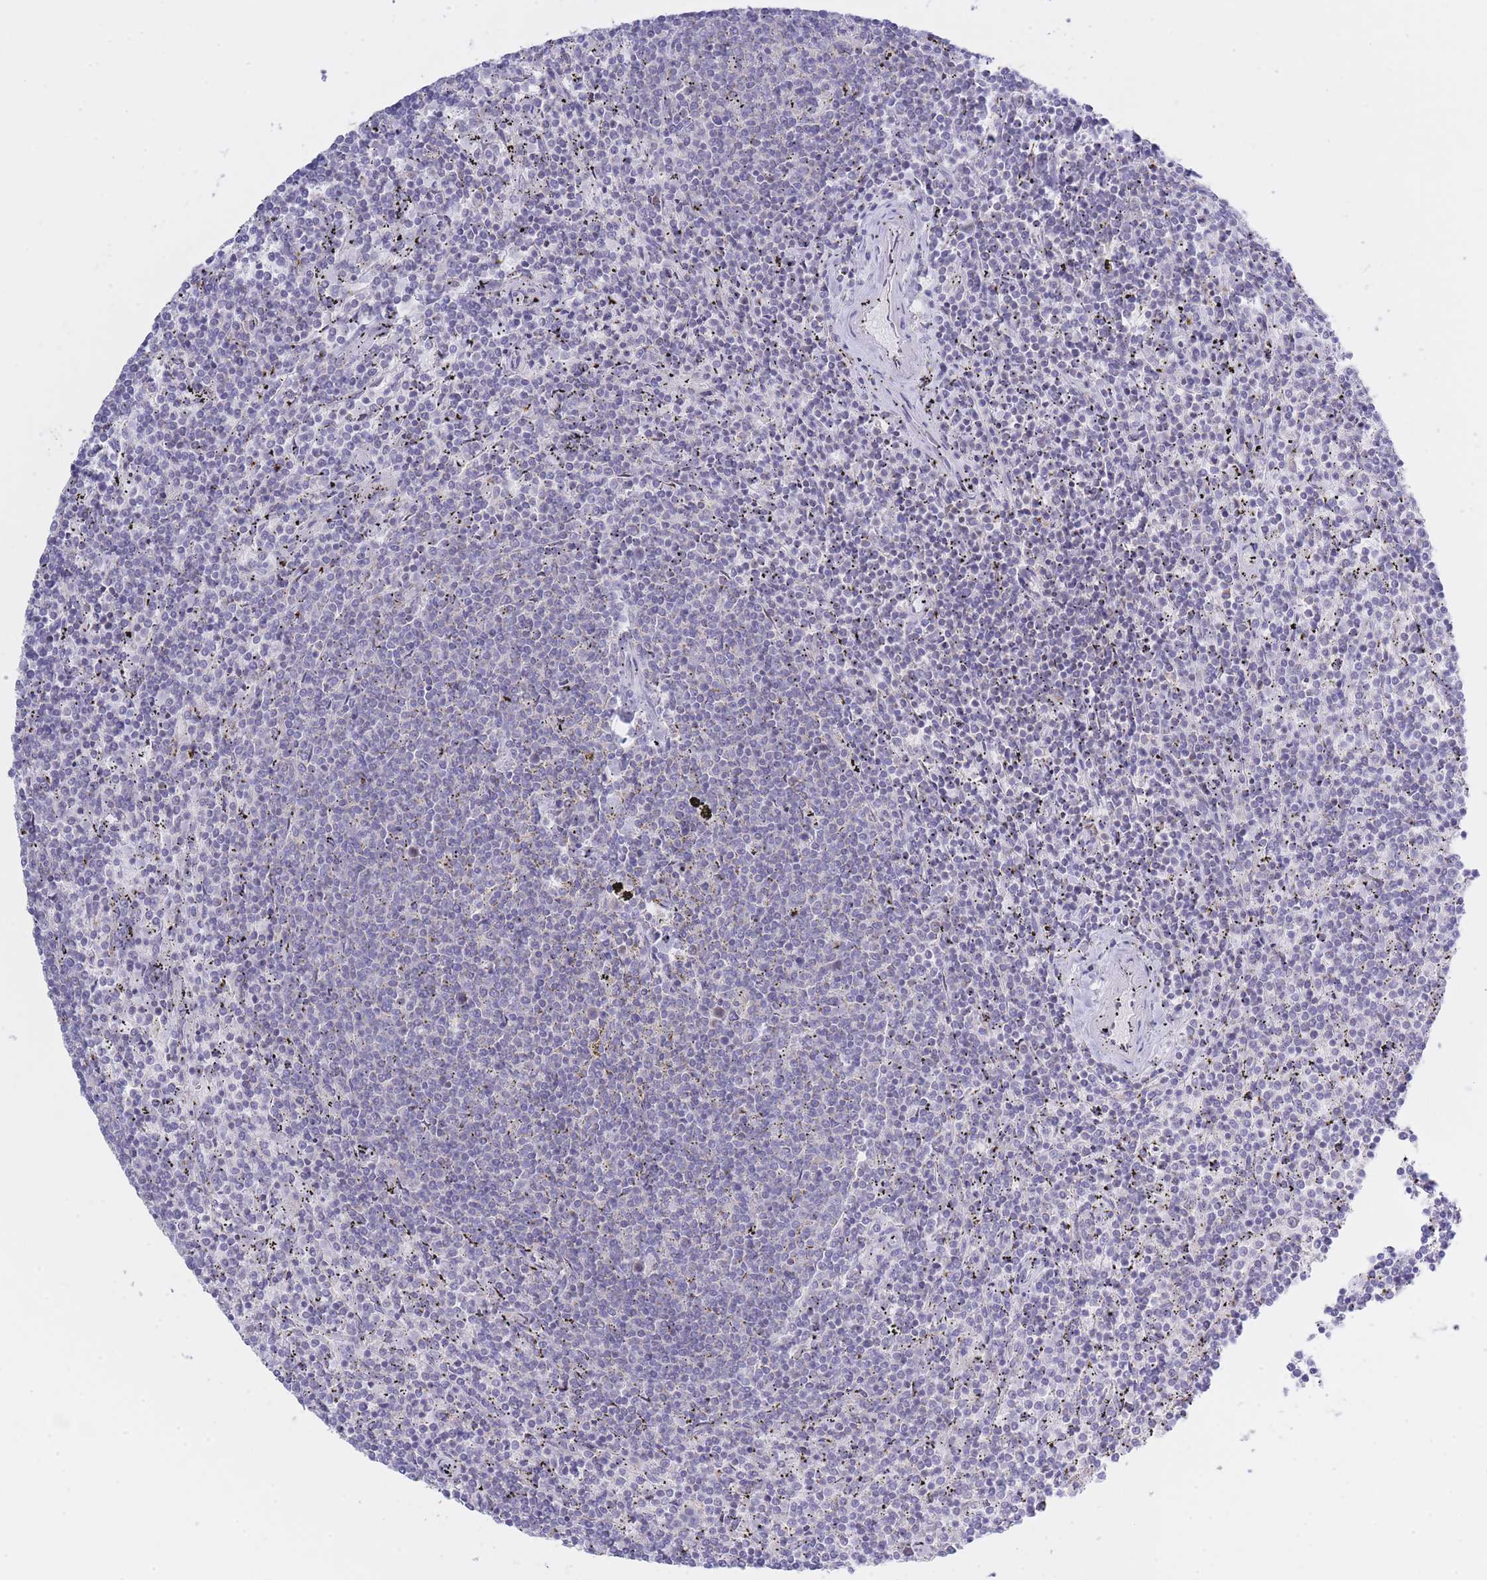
{"staining": {"intensity": "negative", "quantity": "none", "location": "none"}, "tissue": "lymphoma", "cell_type": "Tumor cells", "image_type": "cancer", "snomed": [{"axis": "morphology", "description": "Malignant lymphoma, non-Hodgkin's type, Low grade"}, {"axis": "topography", "description": "Spleen"}], "caption": "There is no significant expression in tumor cells of lymphoma.", "gene": "NANP", "patient": {"sex": "female", "age": 50}}